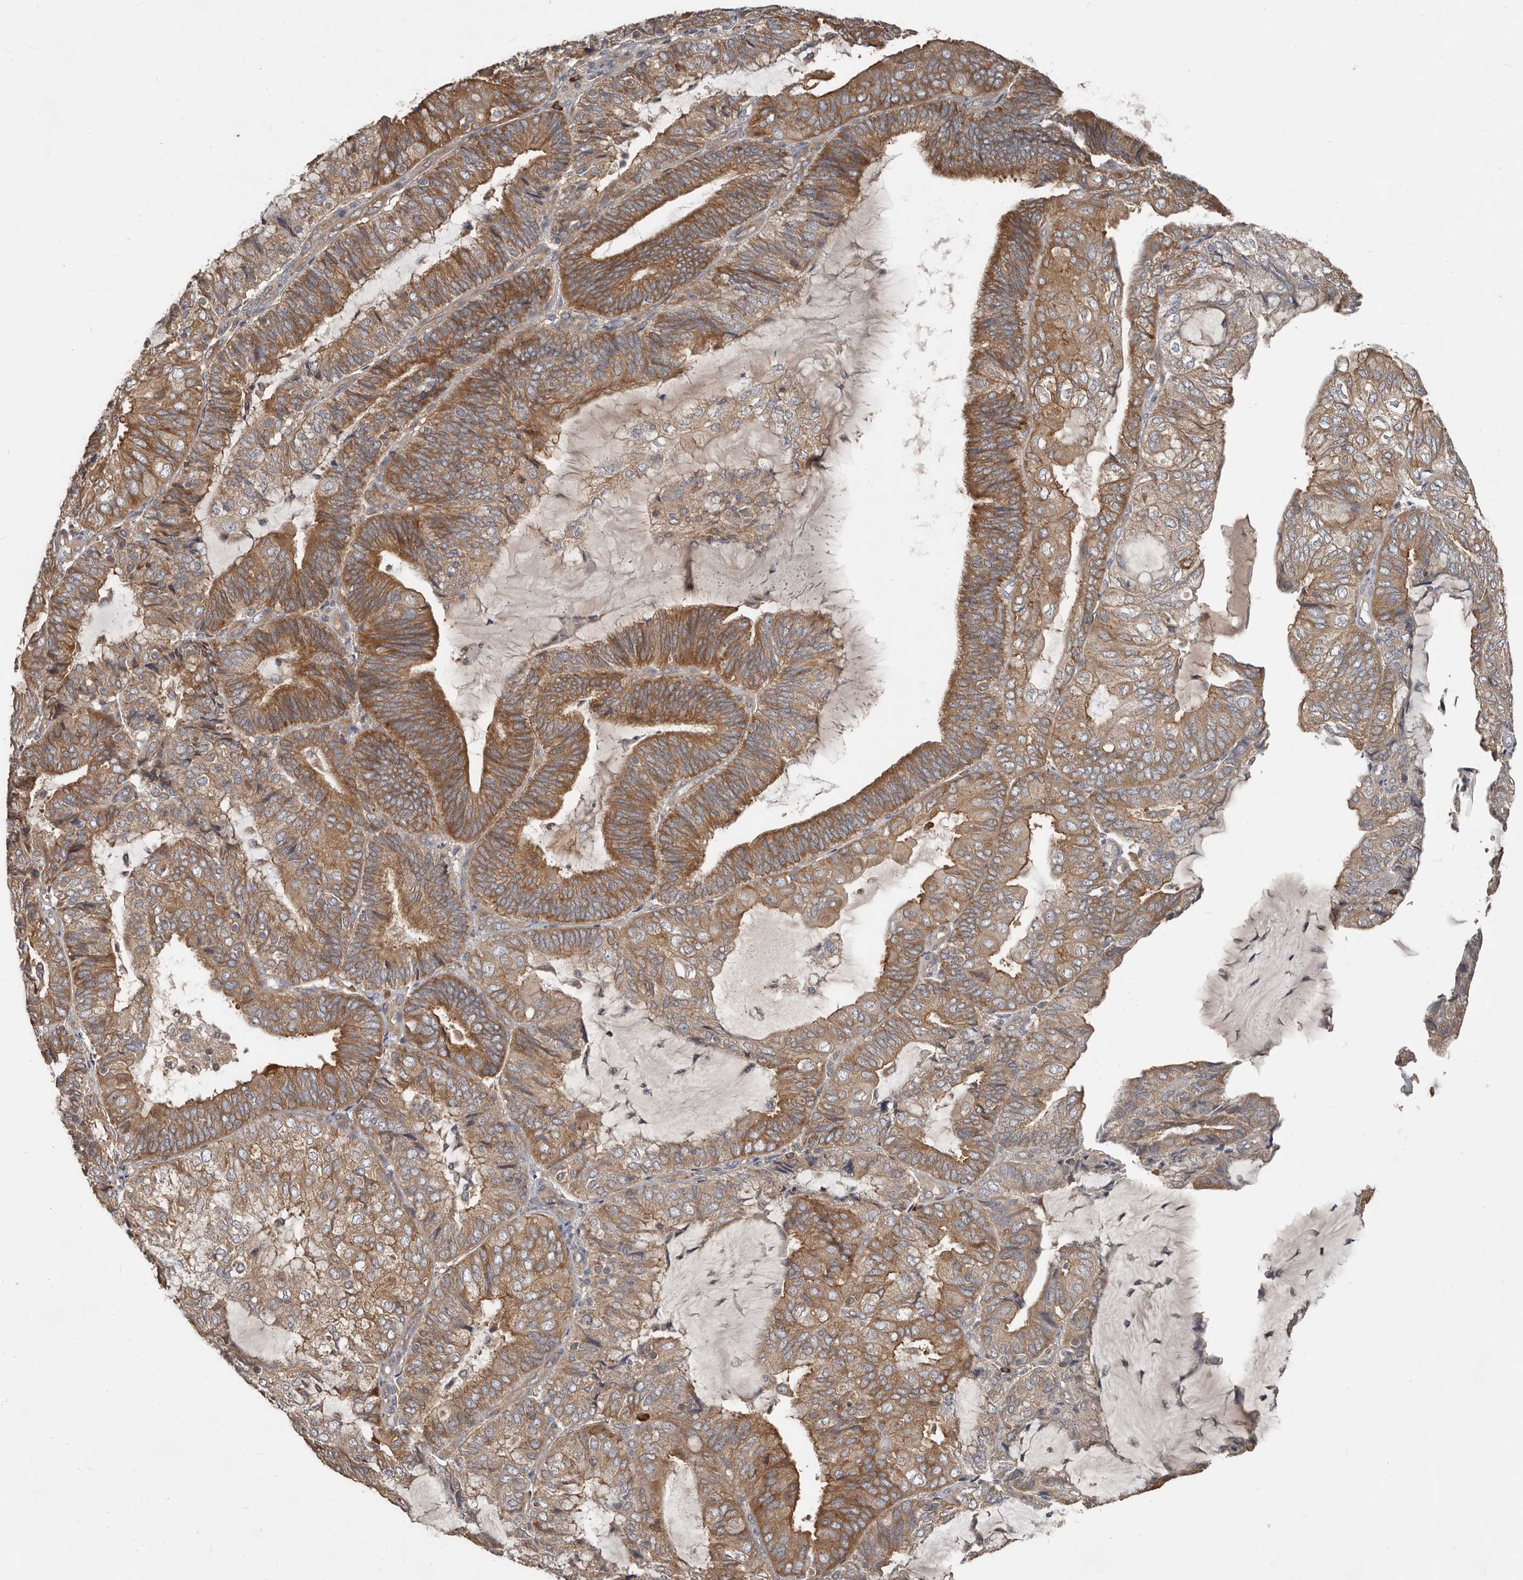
{"staining": {"intensity": "moderate", "quantity": ">75%", "location": "cytoplasmic/membranous"}, "tissue": "endometrial cancer", "cell_type": "Tumor cells", "image_type": "cancer", "snomed": [{"axis": "morphology", "description": "Adenocarcinoma, NOS"}, {"axis": "topography", "description": "Endometrium"}], "caption": "IHC staining of endometrial cancer (adenocarcinoma), which exhibits medium levels of moderate cytoplasmic/membranous staining in about >75% of tumor cells indicating moderate cytoplasmic/membranous protein staining. The staining was performed using DAB (3,3'-diaminobenzidine) (brown) for protein detection and nuclei were counterstained in hematoxylin (blue).", "gene": "AKNAD1", "patient": {"sex": "female", "age": 81}}